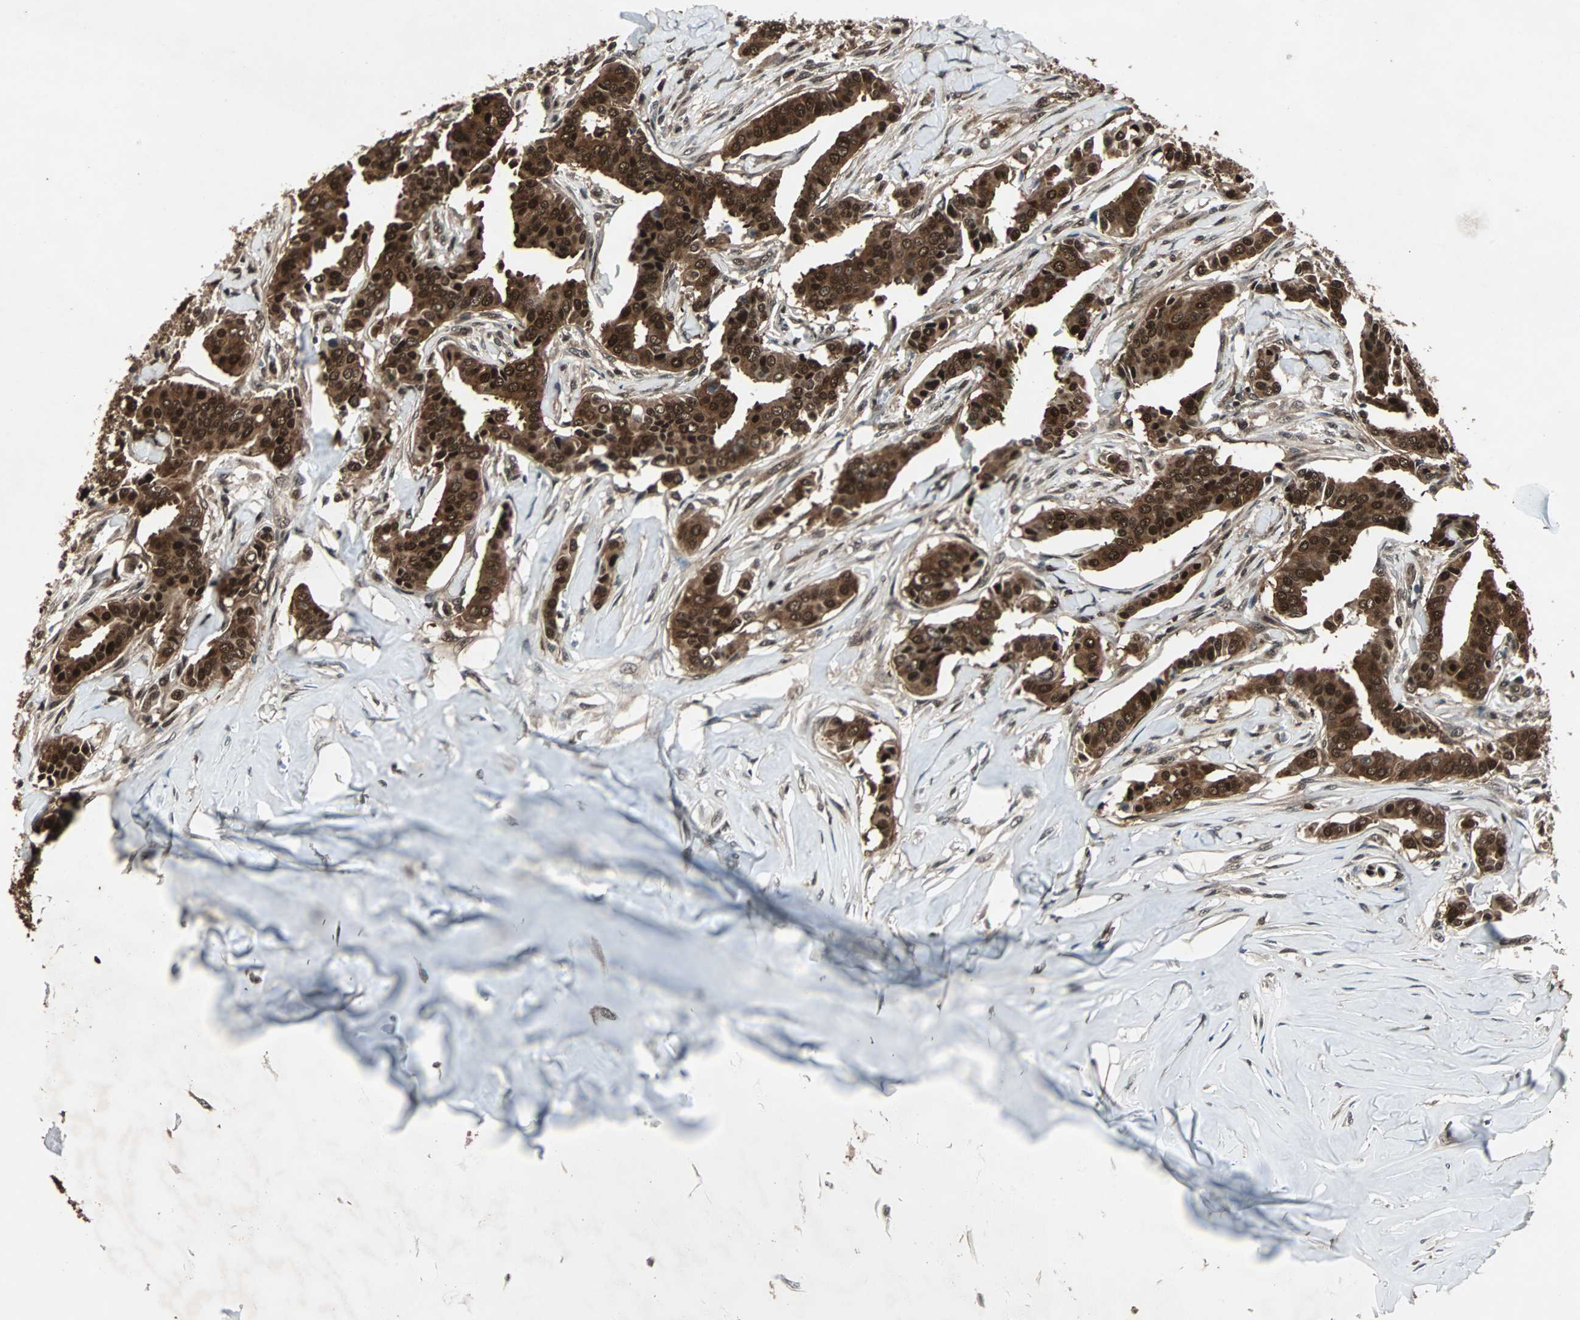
{"staining": {"intensity": "strong", "quantity": ">75%", "location": "cytoplasmic/membranous,nuclear"}, "tissue": "head and neck cancer", "cell_type": "Tumor cells", "image_type": "cancer", "snomed": [{"axis": "morphology", "description": "Adenocarcinoma, NOS"}, {"axis": "topography", "description": "Salivary gland"}, {"axis": "topography", "description": "Head-Neck"}], "caption": "Human head and neck cancer (adenocarcinoma) stained with a brown dye reveals strong cytoplasmic/membranous and nuclear positive staining in about >75% of tumor cells.", "gene": "ACLY", "patient": {"sex": "female", "age": 59}}